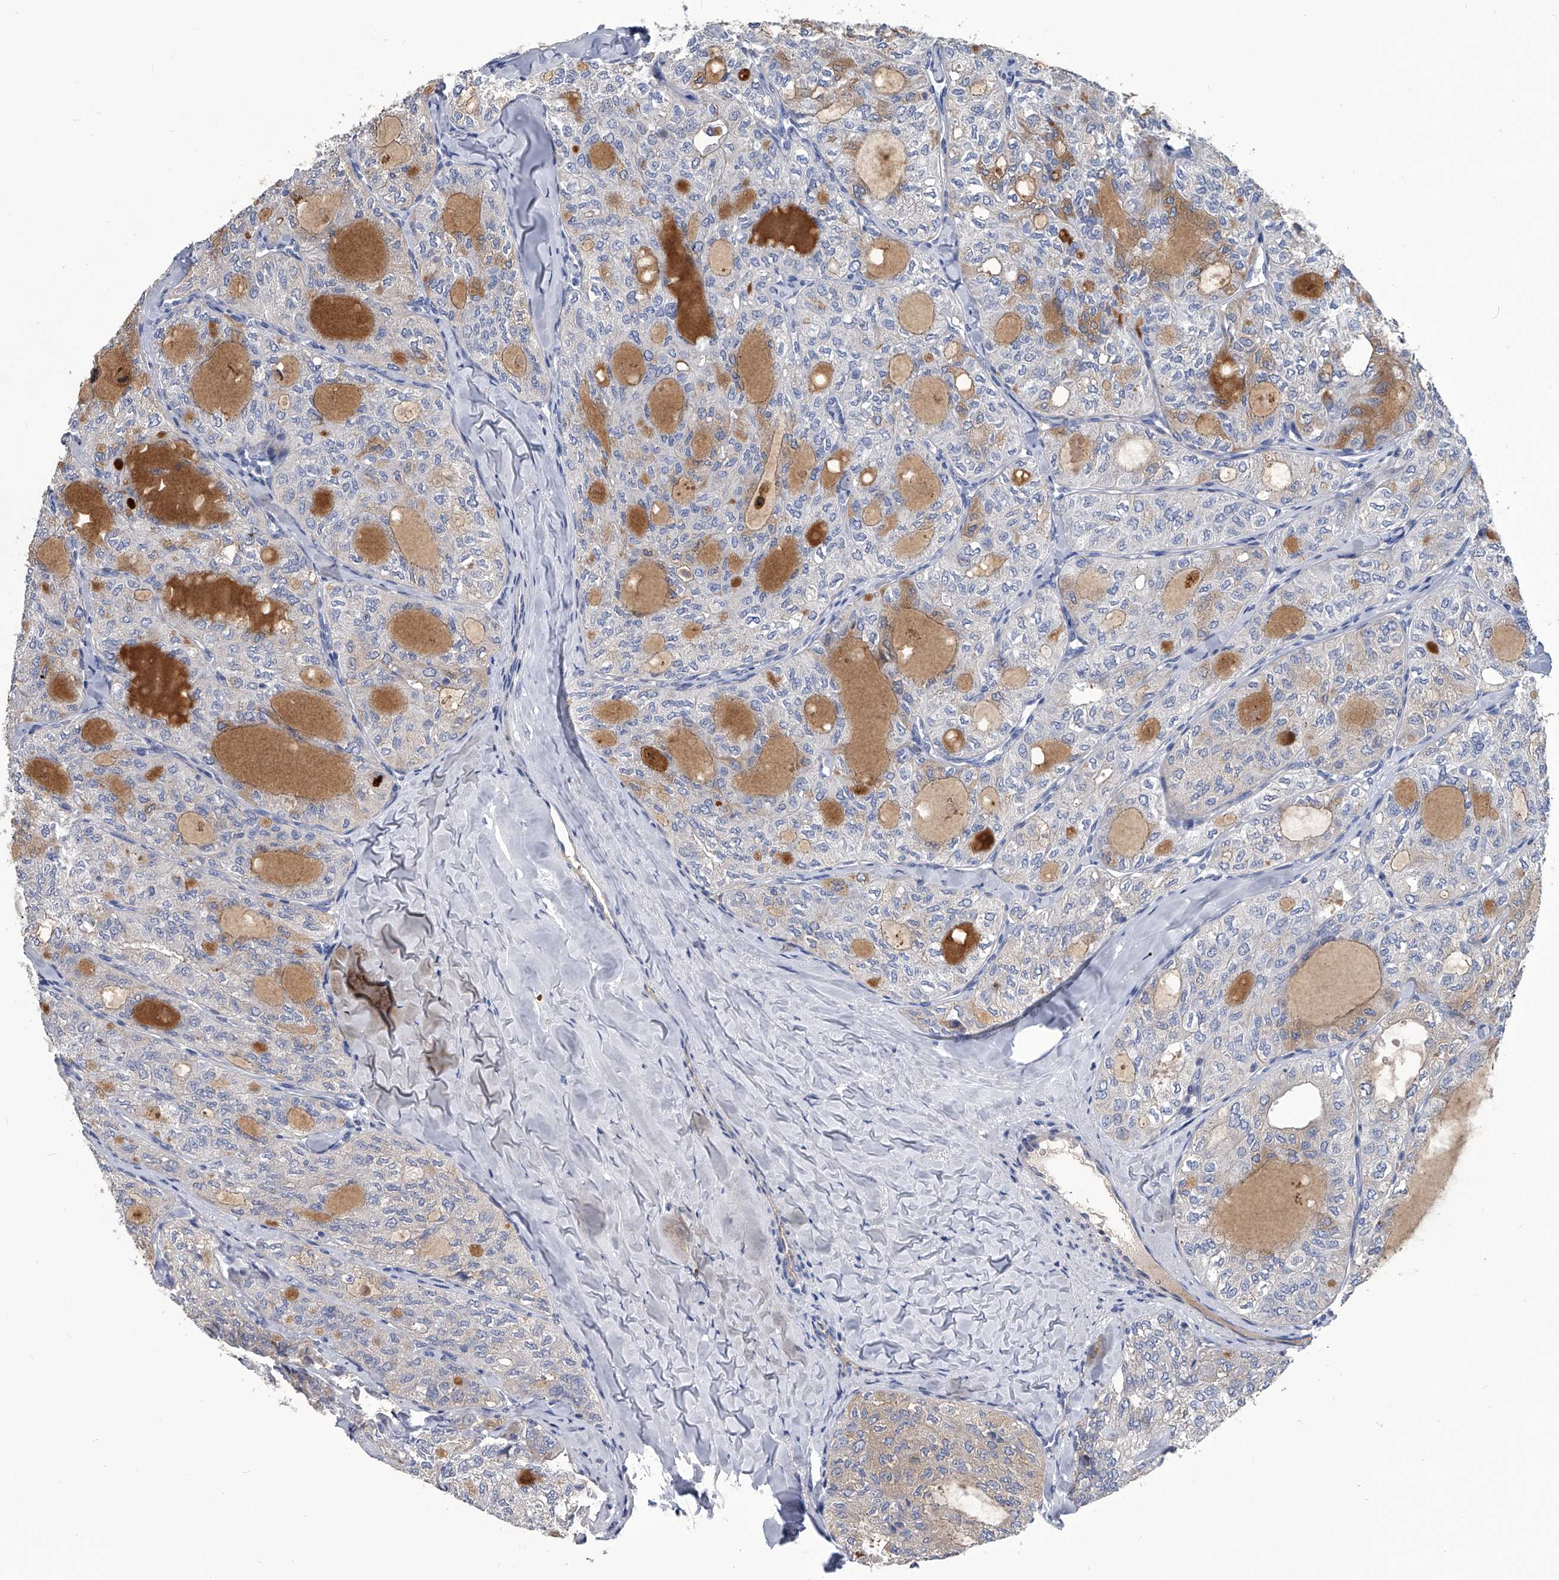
{"staining": {"intensity": "weak", "quantity": "<25%", "location": "cytoplasmic/membranous"}, "tissue": "thyroid cancer", "cell_type": "Tumor cells", "image_type": "cancer", "snomed": [{"axis": "morphology", "description": "Follicular adenoma carcinoma, NOS"}, {"axis": "topography", "description": "Thyroid gland"}], "caption": "This is a micrograph of immunohistochemistry (IHC) staining of thyroid cancer (follicular adenoma carcinoma), which shows no positivity in tumor cells.", "gene": "SPP1", "patient": {"sex": "male", "age": 75}}